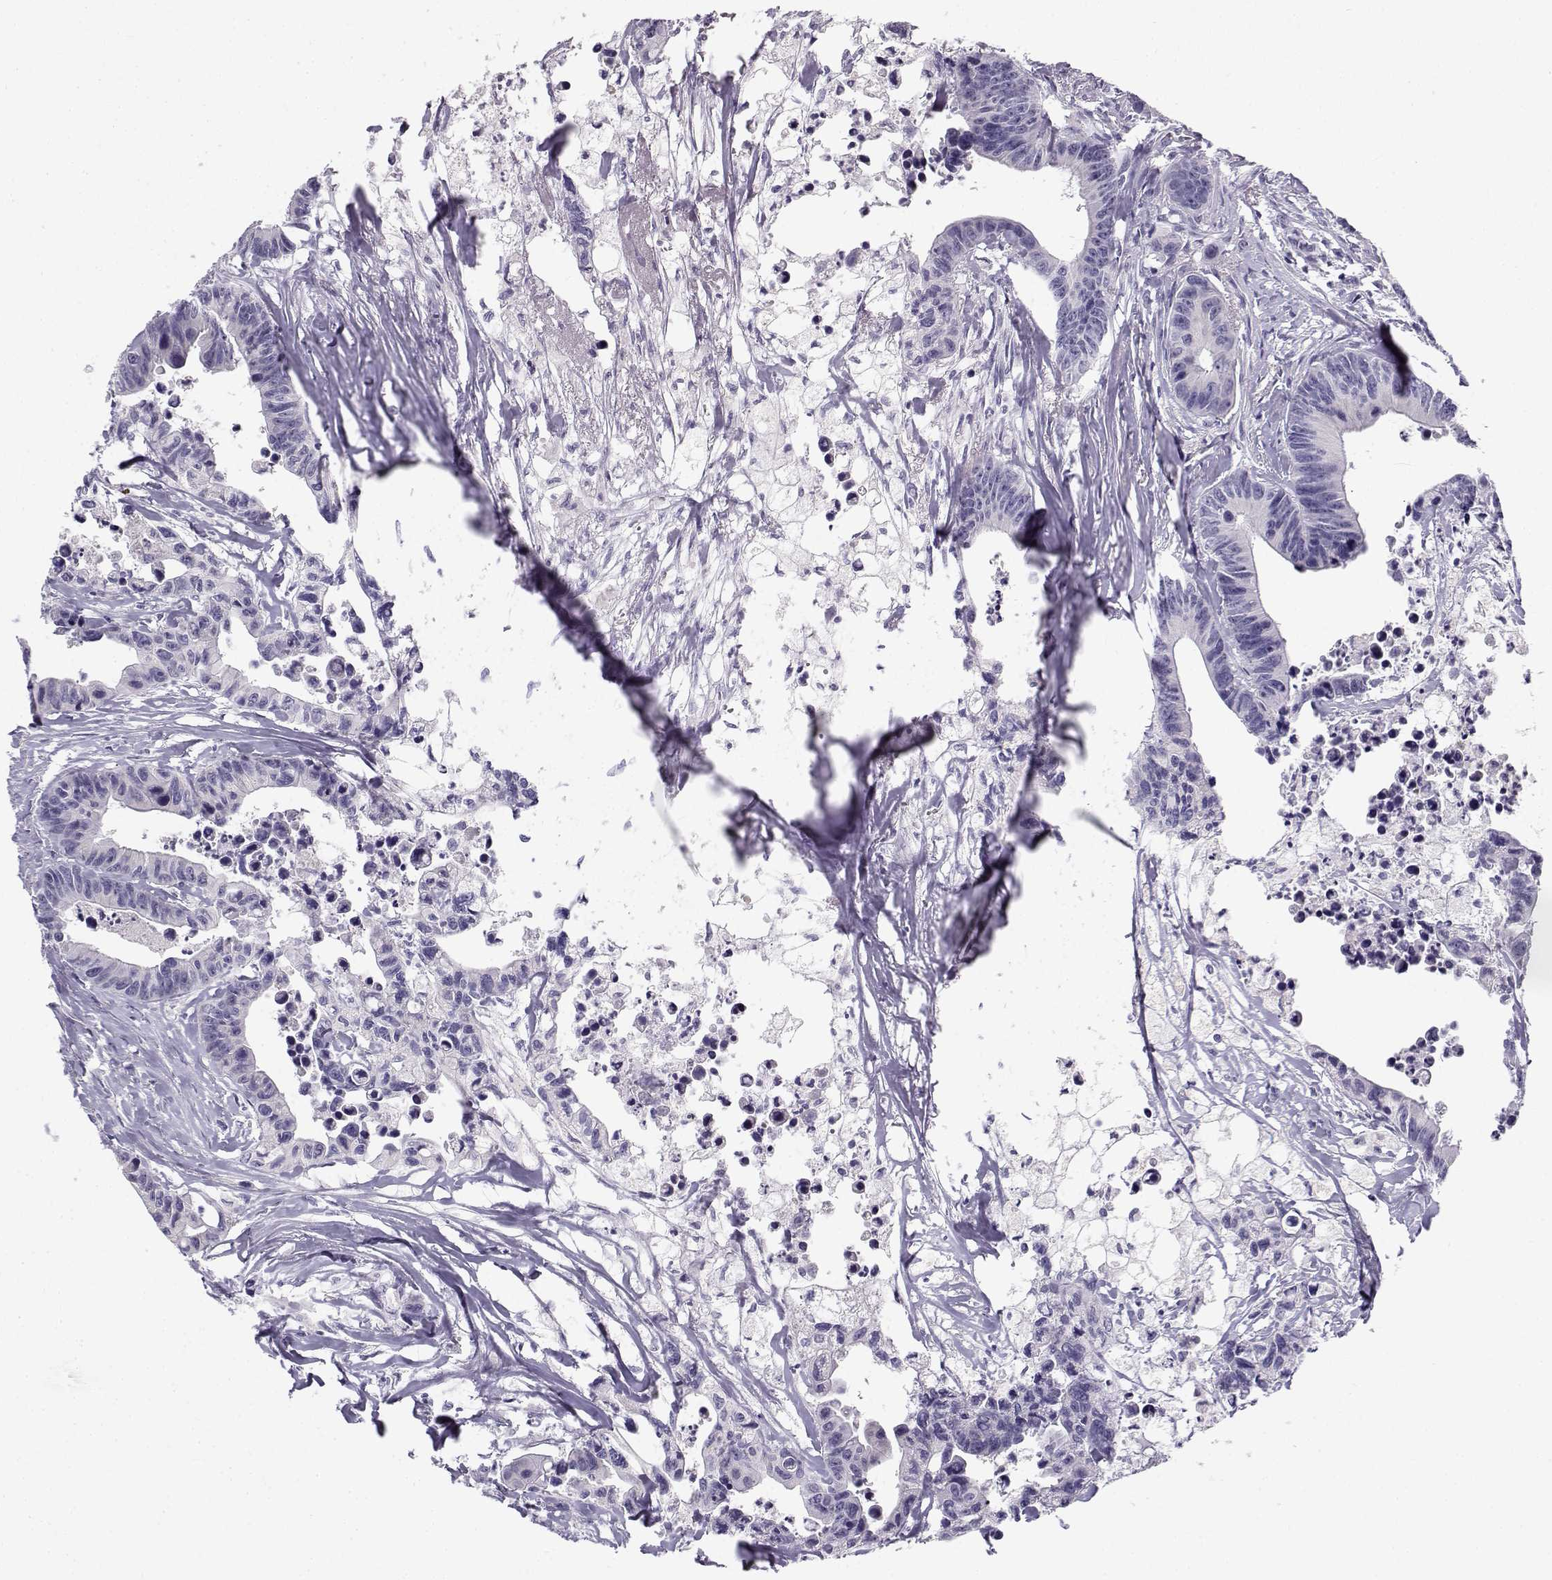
{"staining": {"intensity": "negative", "quantity": "none", "location": "none"}, "tissue": "colorectal cancer", "cell_type": "Tumor cells", "image_type": "cancer", "snomed": [{"axis": "morphology", "description": "Adenocarcinoma, NOS"}, {"axis": "topography", "description": "Colon"}], "caption": "This is an IHC image of human colorectal cancer. There is no staining in tumor cells.", "gene": "FAM166A", "patient": {"sex": "female", "age": 87}}